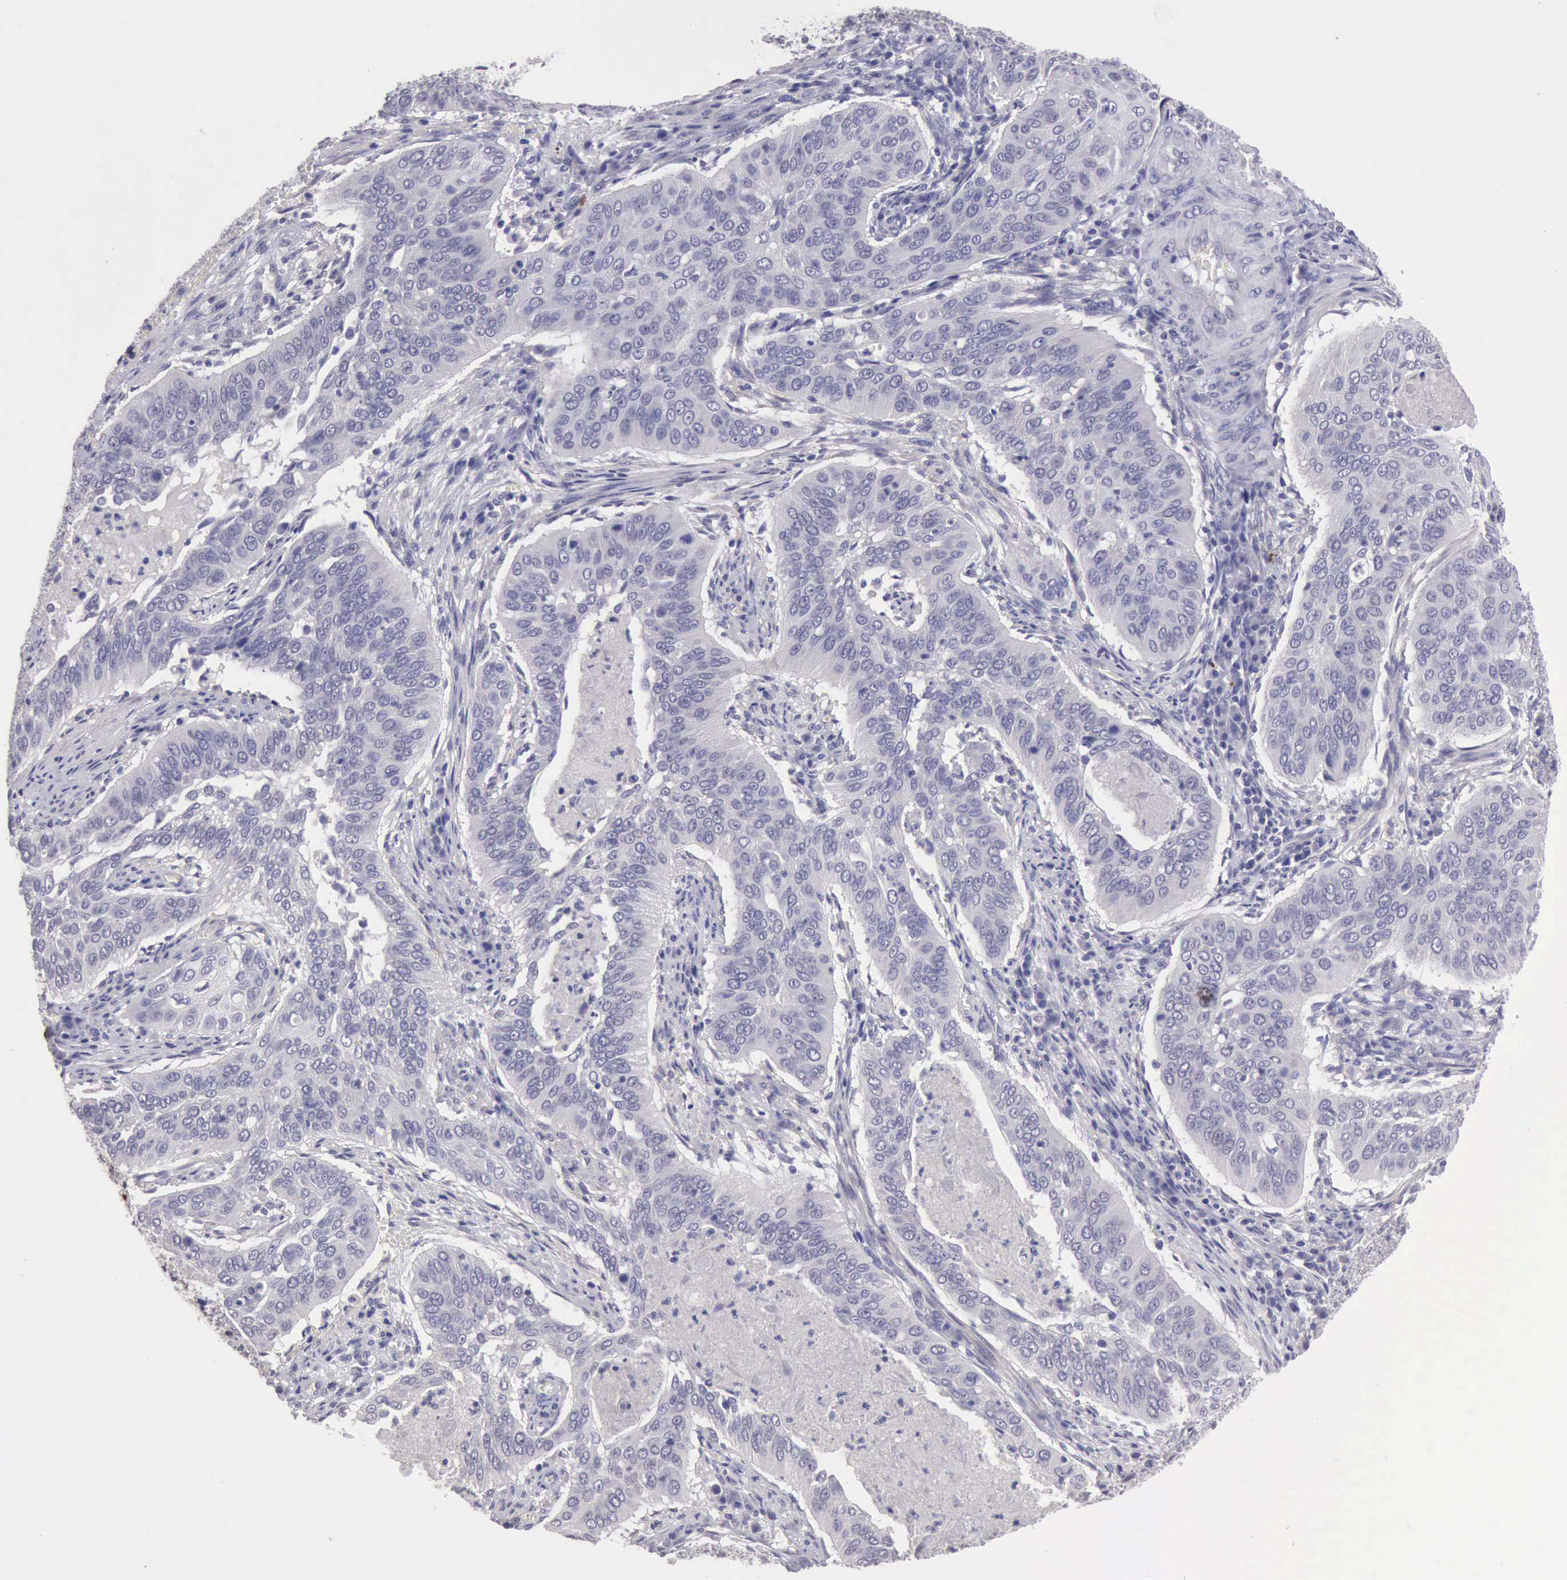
{"staining": {"intensity": "negative", "quantity": "none", "location": "none"}, "tissue": "cervical cancer", "cell_type": "Tumor cells", "image_type": "cancer", "snomed": [{"axis": "morphology", "description": "Squamous cell carcinoma, NOS"}, {"axis": "topography", "description": "Cervix"}], "caption": "Protein analysis of cervical squamous cell carcinoma exhibits no significant positivity in tumor cells.", "gene": "KCND1", "patient": {"sex": "female", "age": 39}}